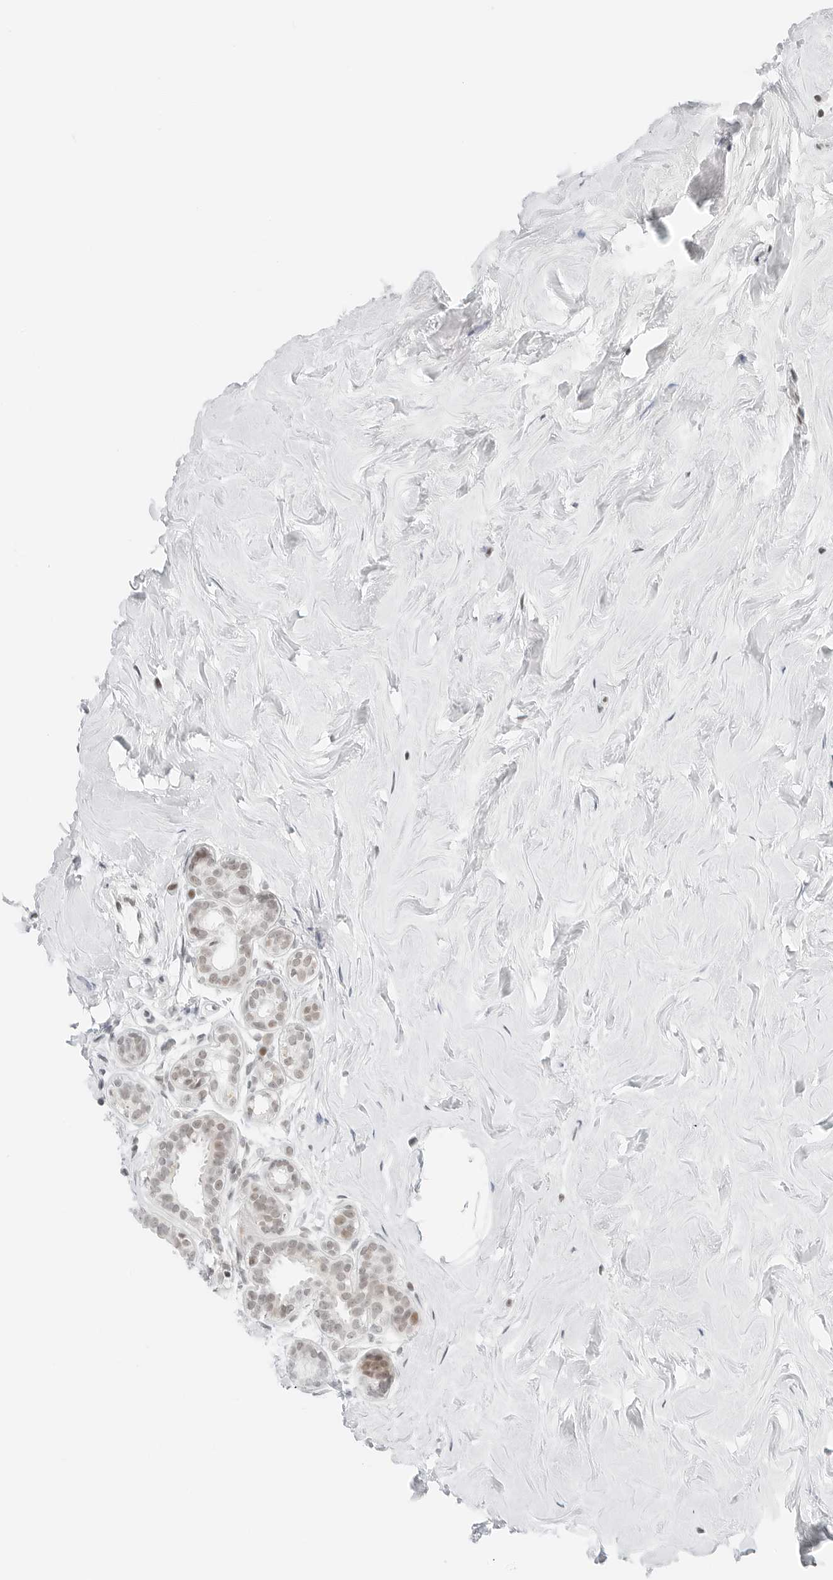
{"staining": {"intensity": "weak", "quantity": "<25%", "location": "nuclear"}, "tissue": "breast cancer", "cell_type": "Tumor cells", "image_type": "cancer", "snomed": [{"axis": "morphology", "description": "Lobular carcinoma"}, {"axis": "topography", "description": "Breast"}], "caption": "This histopathology image is of breast cancer stained with IHC to label a protein in brown with the nuclei are counter-stained blue. There is no expression in tumor cells. Nuclei are stained in blue.", "gene": "CRTC2", "patient": {"sex": "female", "age": 47}}